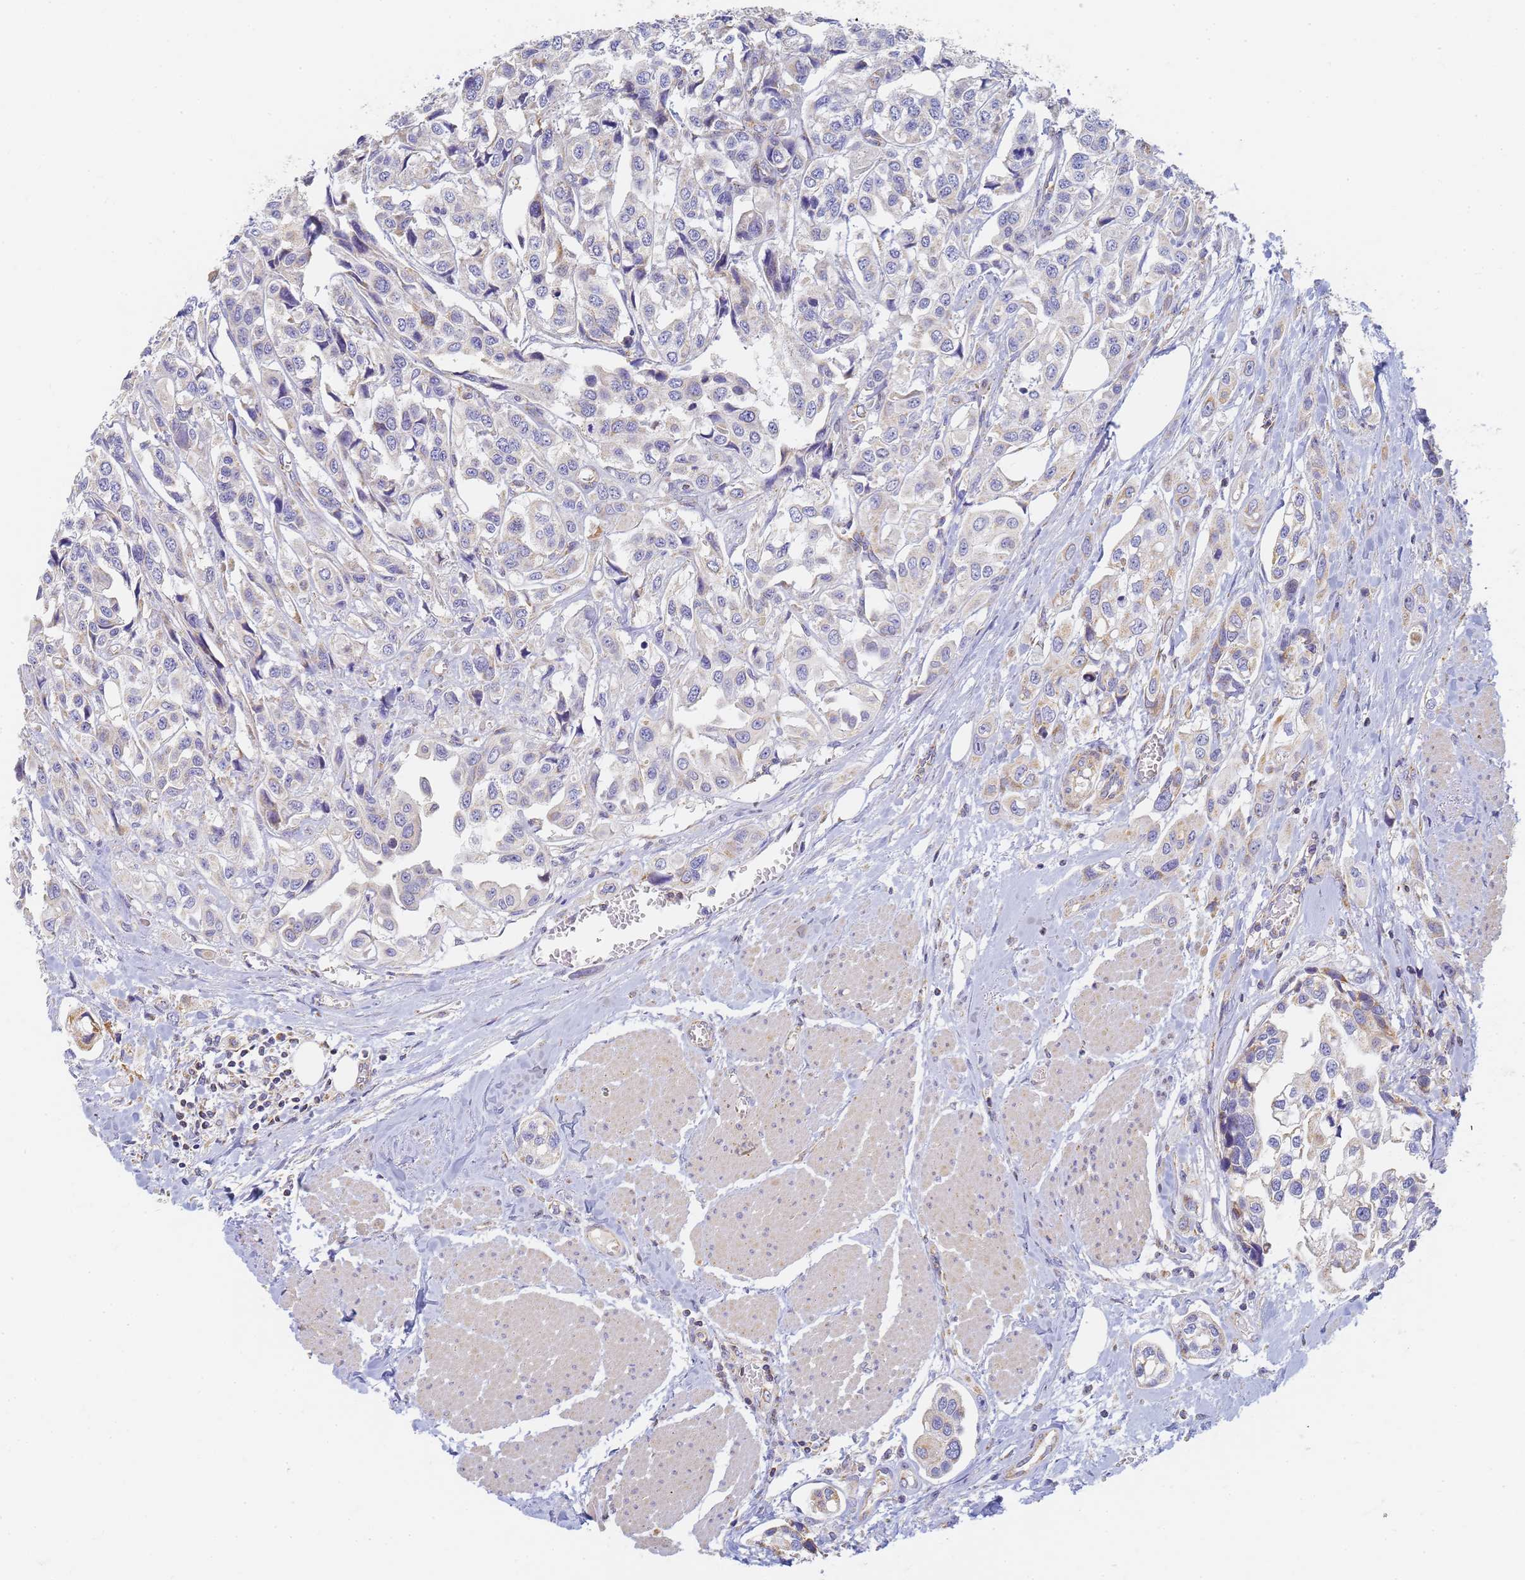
{"staining": {"intensity": "negative", "quantity": "none", "location": "none"}, "tissue": "urothelial cancer", "cell_type": "Tumor cells", "image_type": "cancer", "snomed": [{"axis": "morphology", "description": "Urothelial carcinoma, High grade"}, {"axis": "topography", "description": "Urinary bladder"}], "caption": "Tumor cells show no significant protein expression in urothelial cancer.", "gene": "UTP23", "patient": {"sex": "male", "age": 67}}